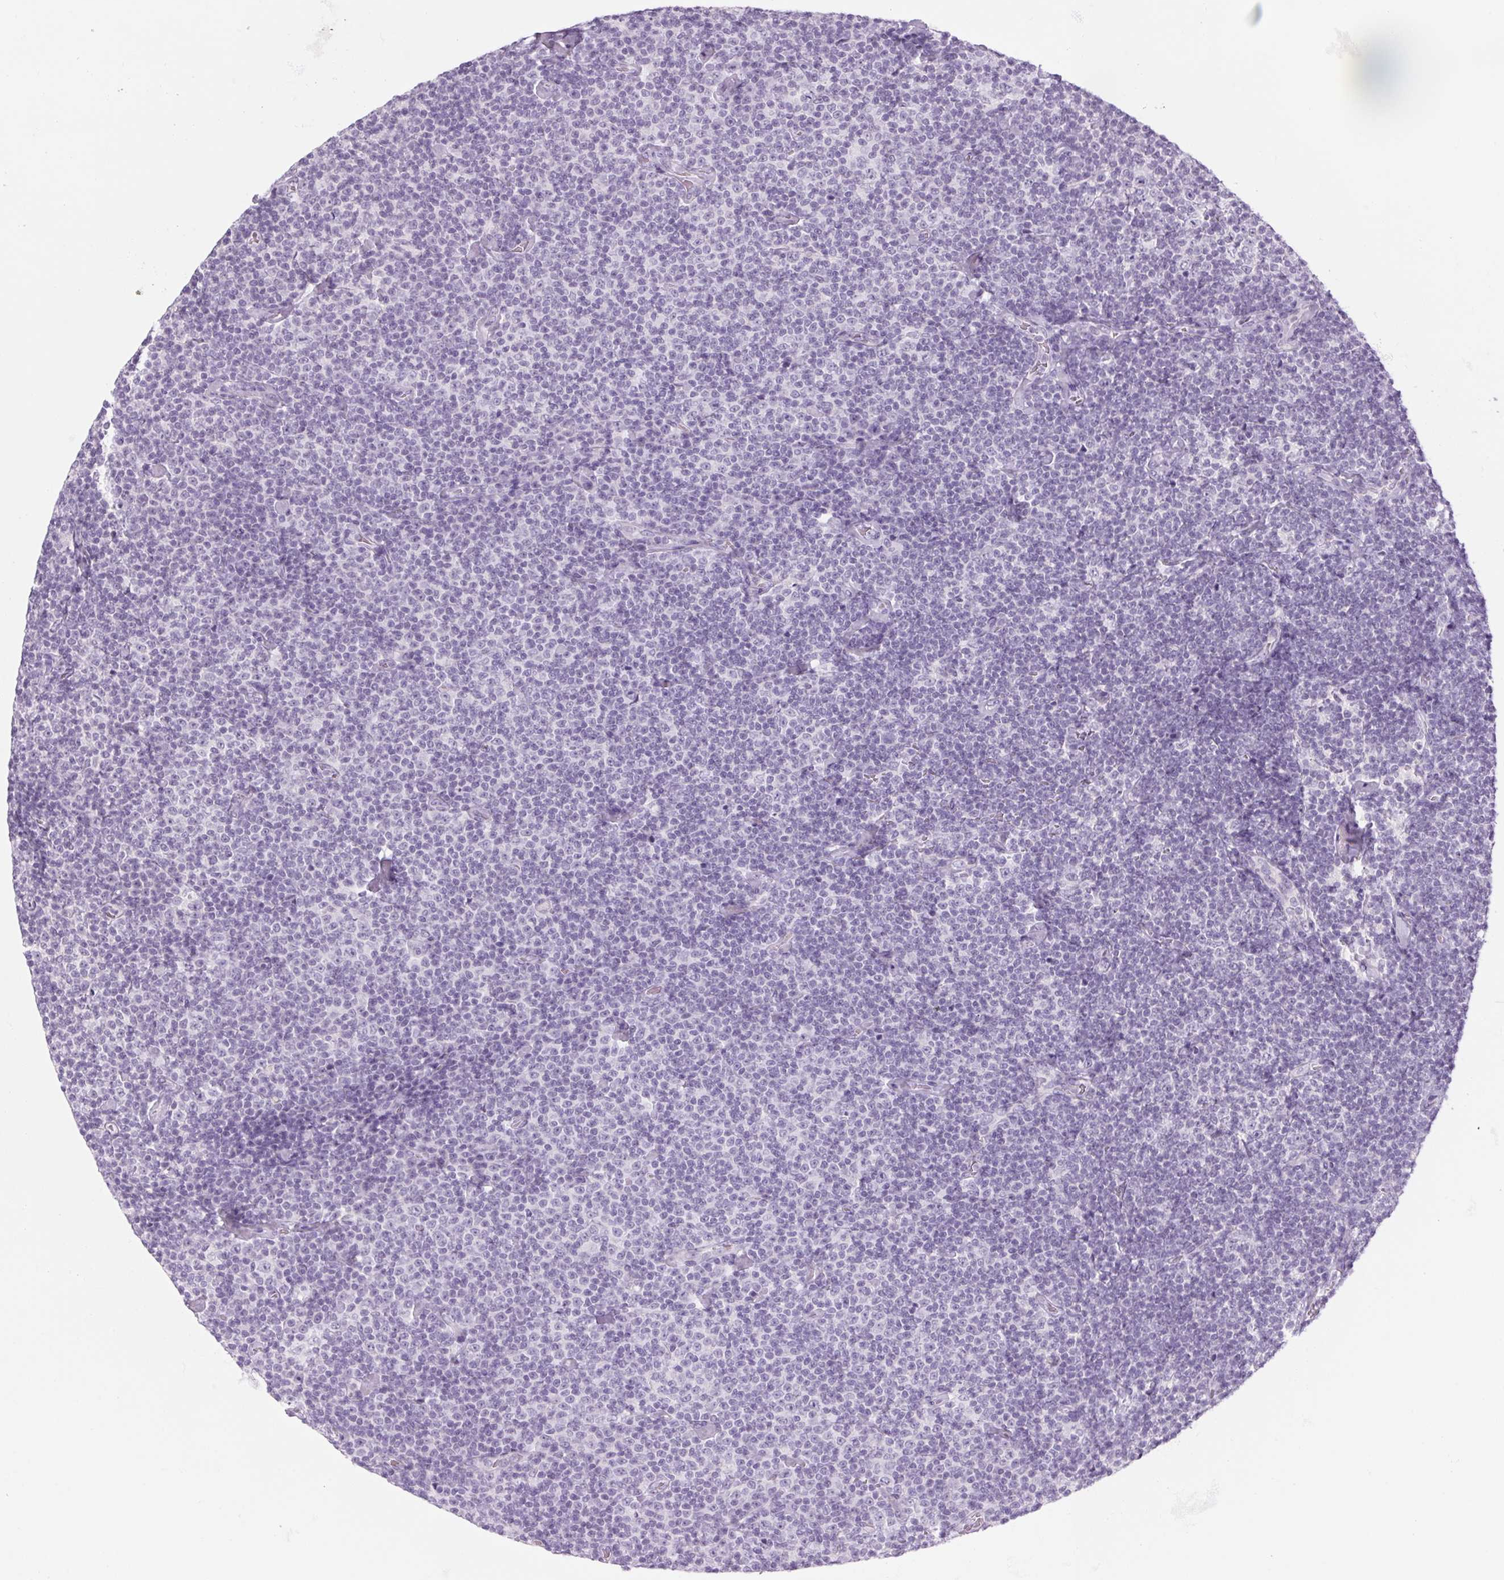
{"staining": {"intensity": "negative", "quantity": "none", "location": "none"}, "tissue": "lymphoma", "cell_type": "Tumor cells", "image_type": "cancer", "snomed": [{"axis": "morphology", "description": "Malignant lymphoma, non-Hodgkin's type, Low grade"}, {"axis": "topography", "description": "Lymph node"}], "caption": "Immunohistochemical staining of human lymphoma demonstrates no significant expression in tumor cells.", "gene": "RPTN", "patient": {"sex": "male", "age": 81}}